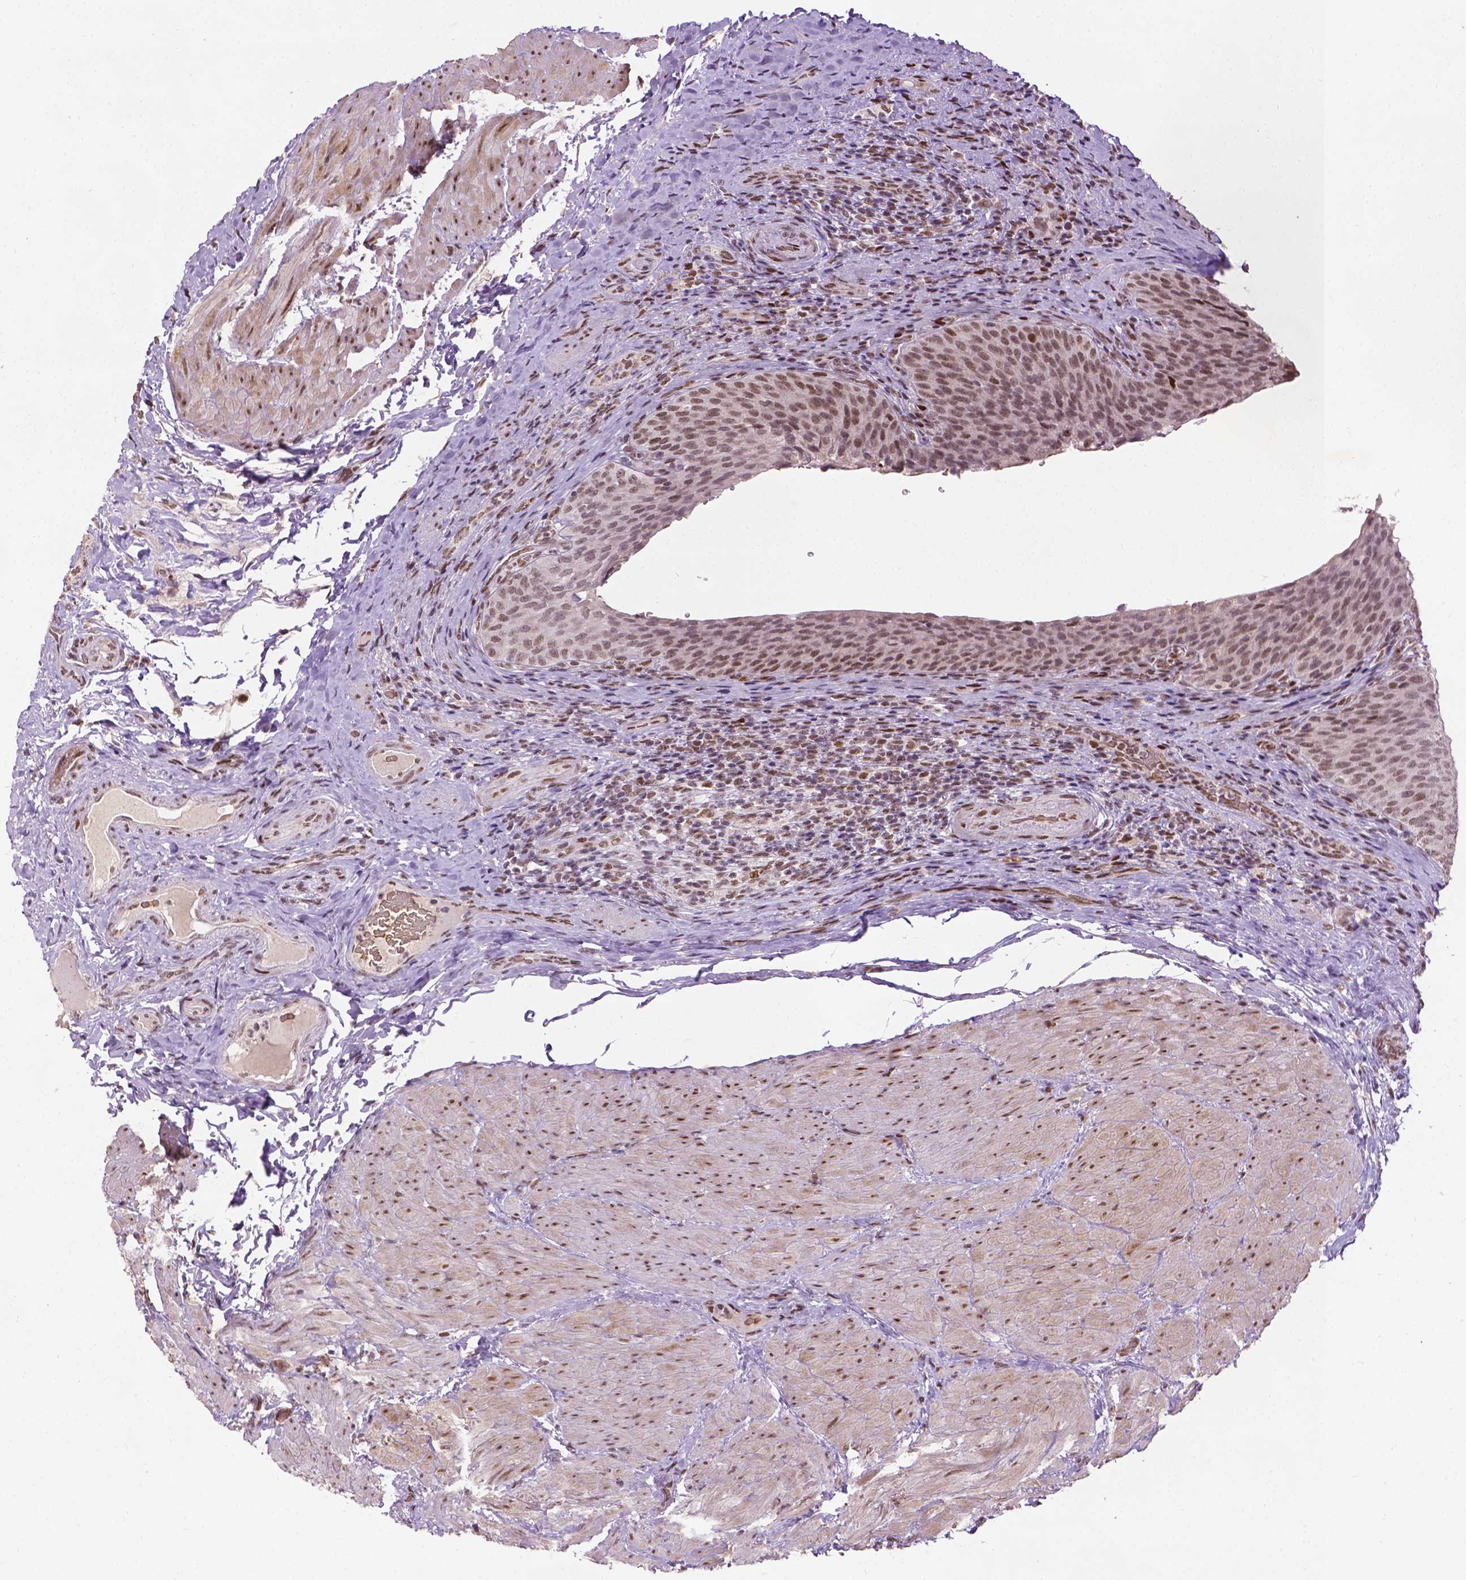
{"staining": {"intensity": "moderate", "quantity": ">75%", "location": "nuclear"}, "tissue": "urinary bladder", "cell_type": "Urothelial cells", "image_type": "normal", "snomed": [{"axis": "morphology", "description": "Normal tissue, NOS"}, {"axis": "topography", "description": "Urinary bladder"}, {"axis": "topography", "description": "Peripheral nerve tissue"}], "caption": "A brown stain shows moderate nuclear staining of a protein in urothelial cells of benign urinary bladder. The staining is performed using DAB (3,3'-diaminobenzidine) brown chromogen to label protein expression. The nuclei are counter-stained blue using hematoxylin.", "gene": "ZNF41", "patient": {"sex": "male", "age": 66}}